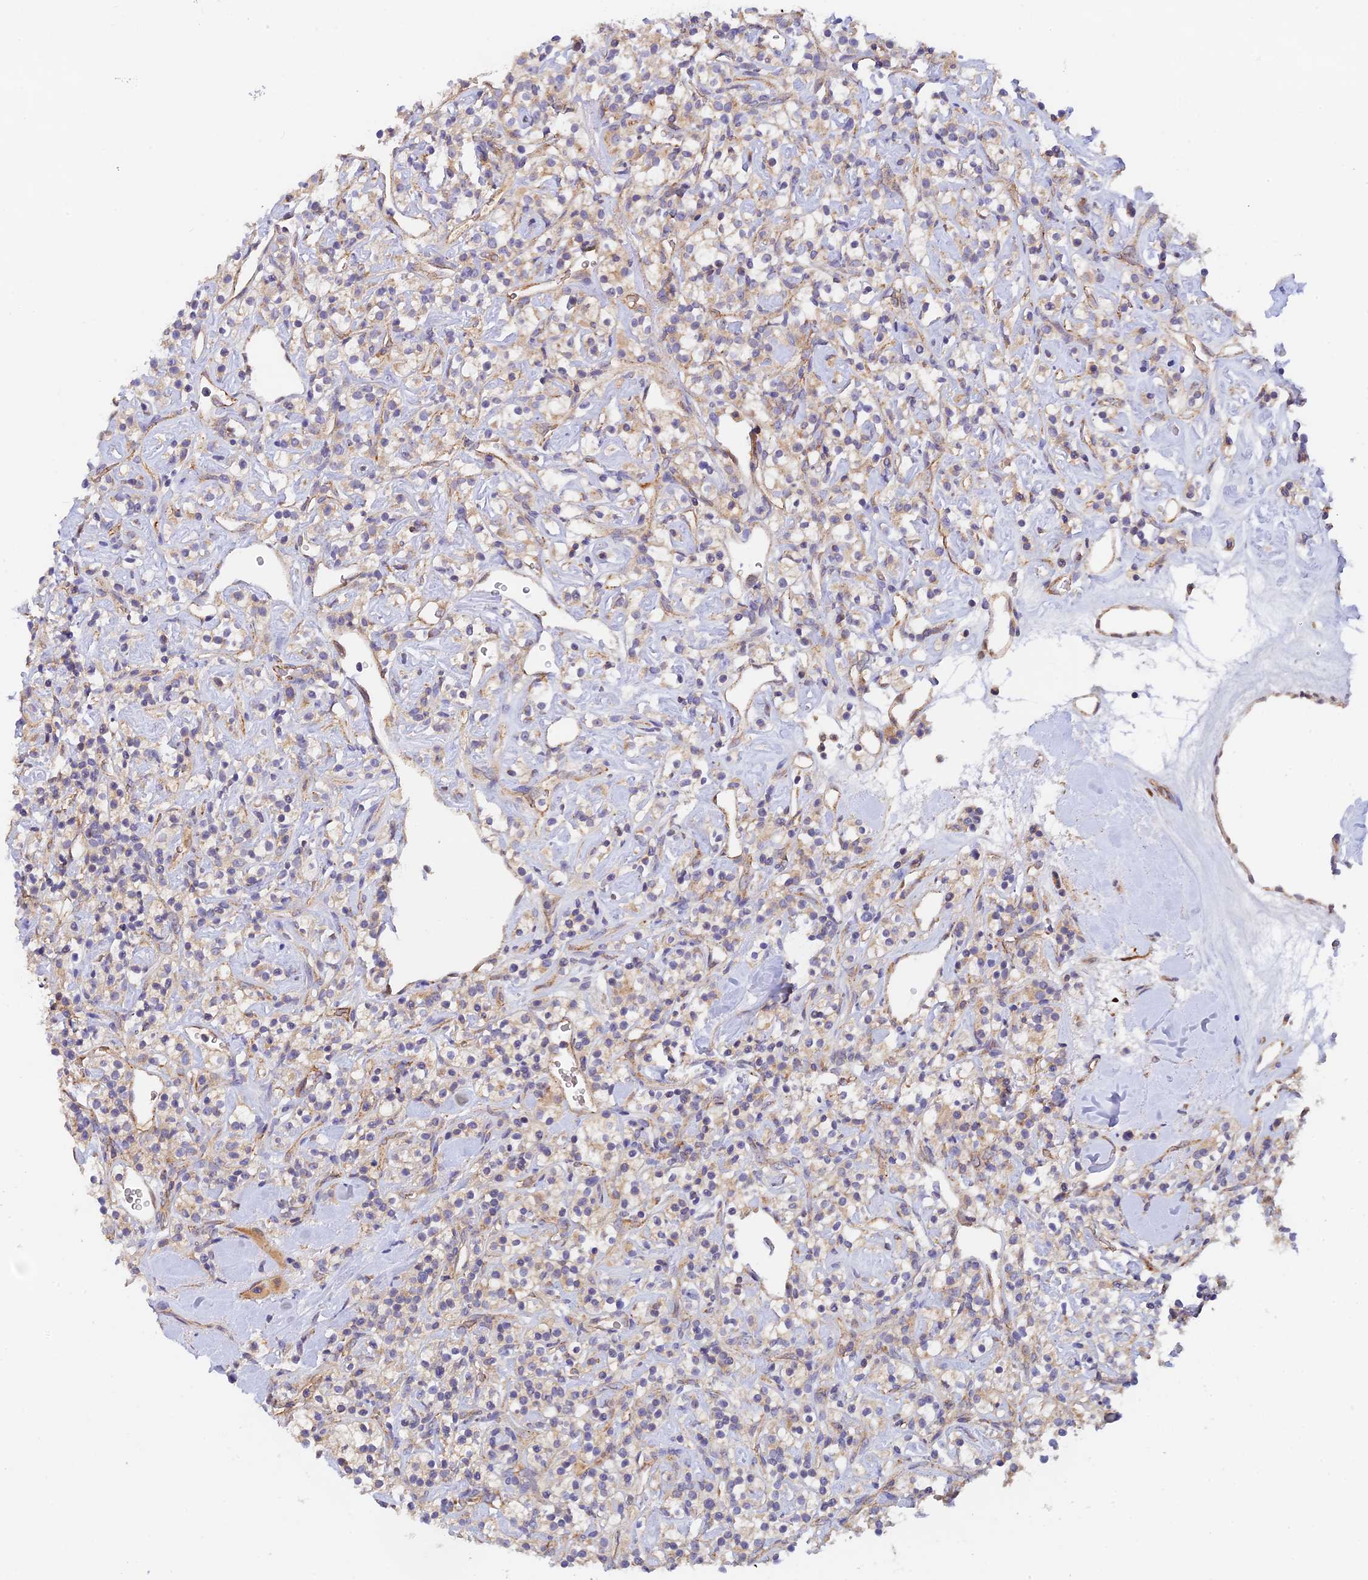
{"staining": {"intensity": "weak", "quantity": "25%-75%", "location": "cytoplasmic/membranous"}, "tissue": "renal cancer", "cell_type": "Tumor cells", "image_type": "cancer", "snomed": [{"axis": "morphology", "description": "Adenocarcinoma, NOS"}, {"axis": "topography", "description": "Kidney"}], "caption": "A histopathology image showing weak cytoplasmic/membranous staining in approximately 25%-75% of tumor cells in renal cancer (adenocarcinoma), as visualized by brown immunohistochemical staining.", "gene": "RANBP6", "patient": {"sex": "male", "age": 77}}